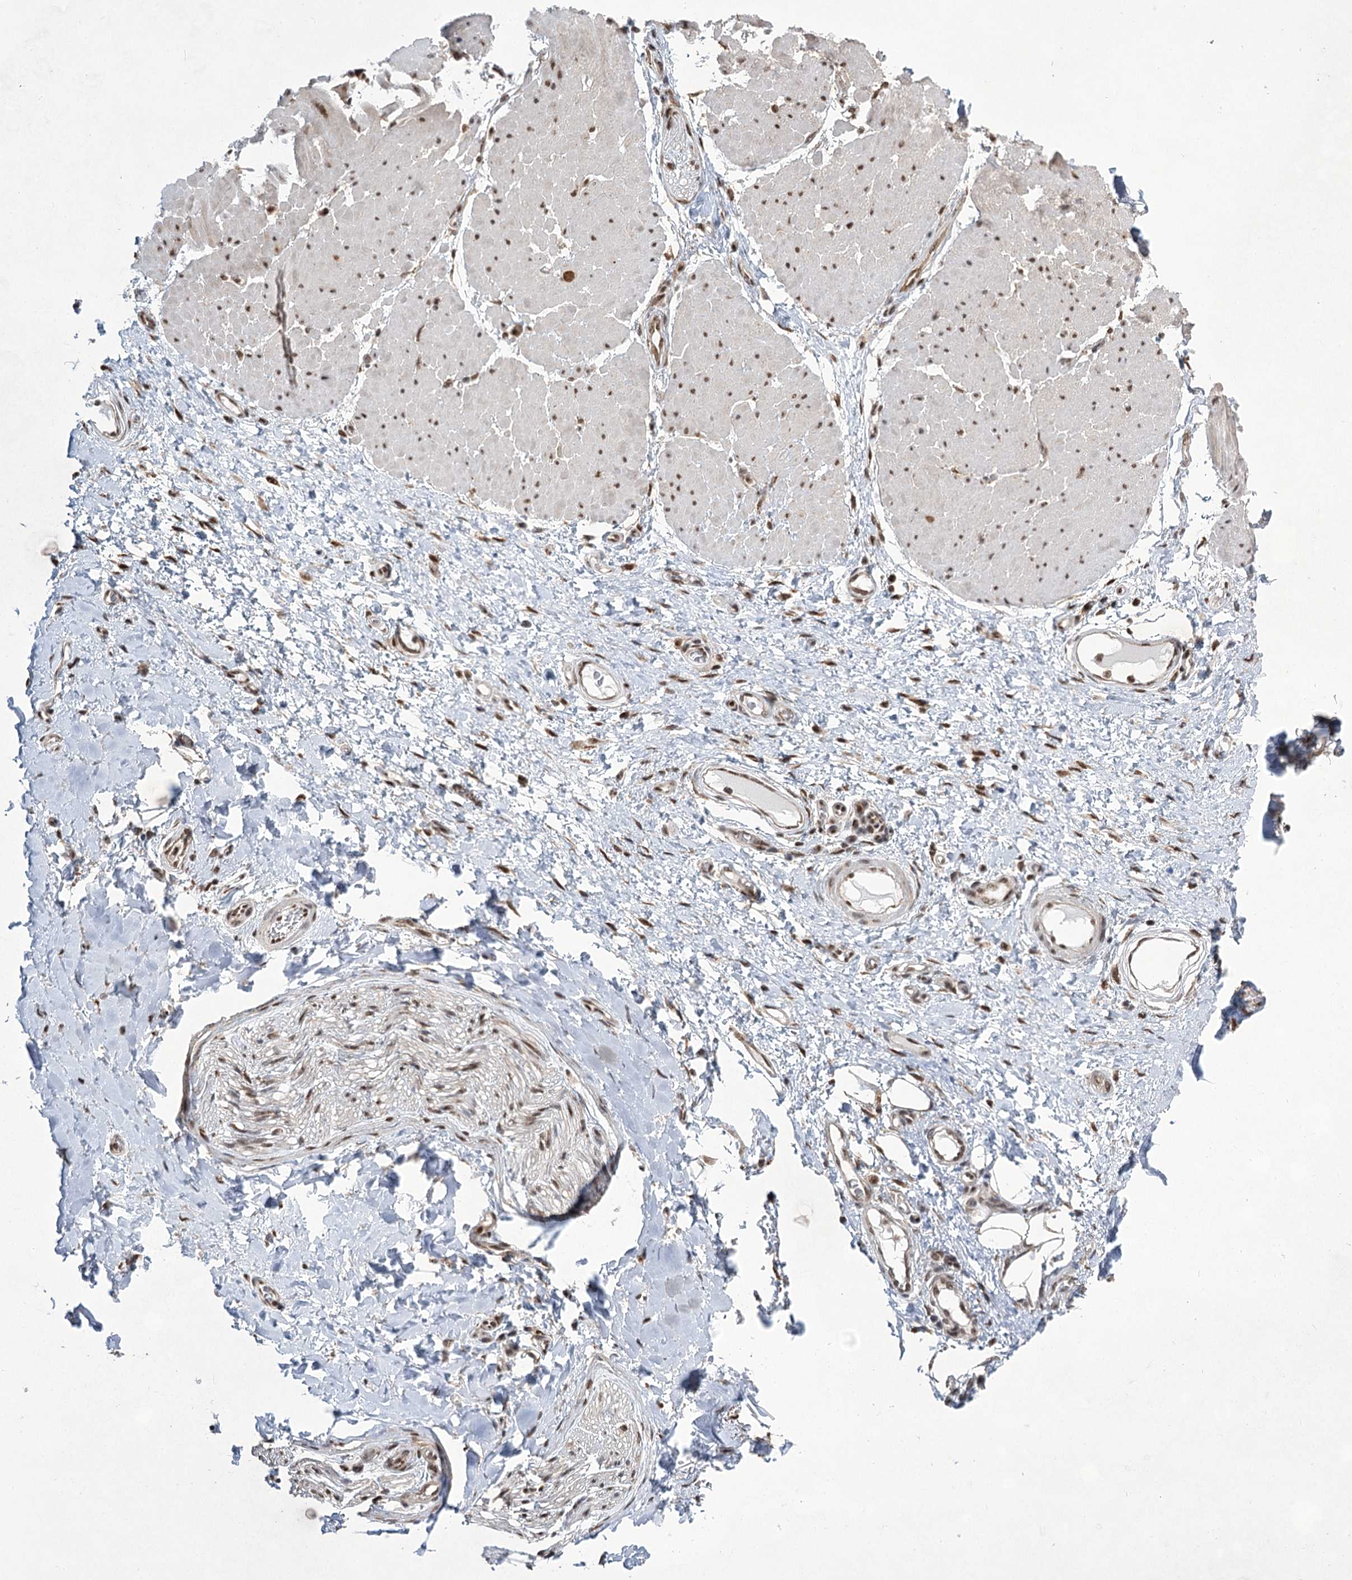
{"staining": {"intensity": "moderate", "quantity": ">75%", "location": "nuclear"}, "tissue": "adipose tissue", "cell_type": "Adipocytes", "image_type": "normal", "snomed": [{"axis": "morphology", "description": "Normal tissue, NOS"}, {"axis": "morphology", "description": "Adenocarcinoma, NOS"}, {"axis": "topography", "description": "Esophagus"}, {"axis": "topography", "description": "Stomach, upper"}, {"axis": "topography", "description": "Peripheral nerve tissue"}], "caption": "The immunohistochemical stain highlights moderate nuclear expression in adipocytes of unremarkable adipose tissue. (brown staining indicates protein expression, while blue staining denotes nuclei).", "gene": "ZCCHC8", "patient": {"sex": "male", "age": 62}}